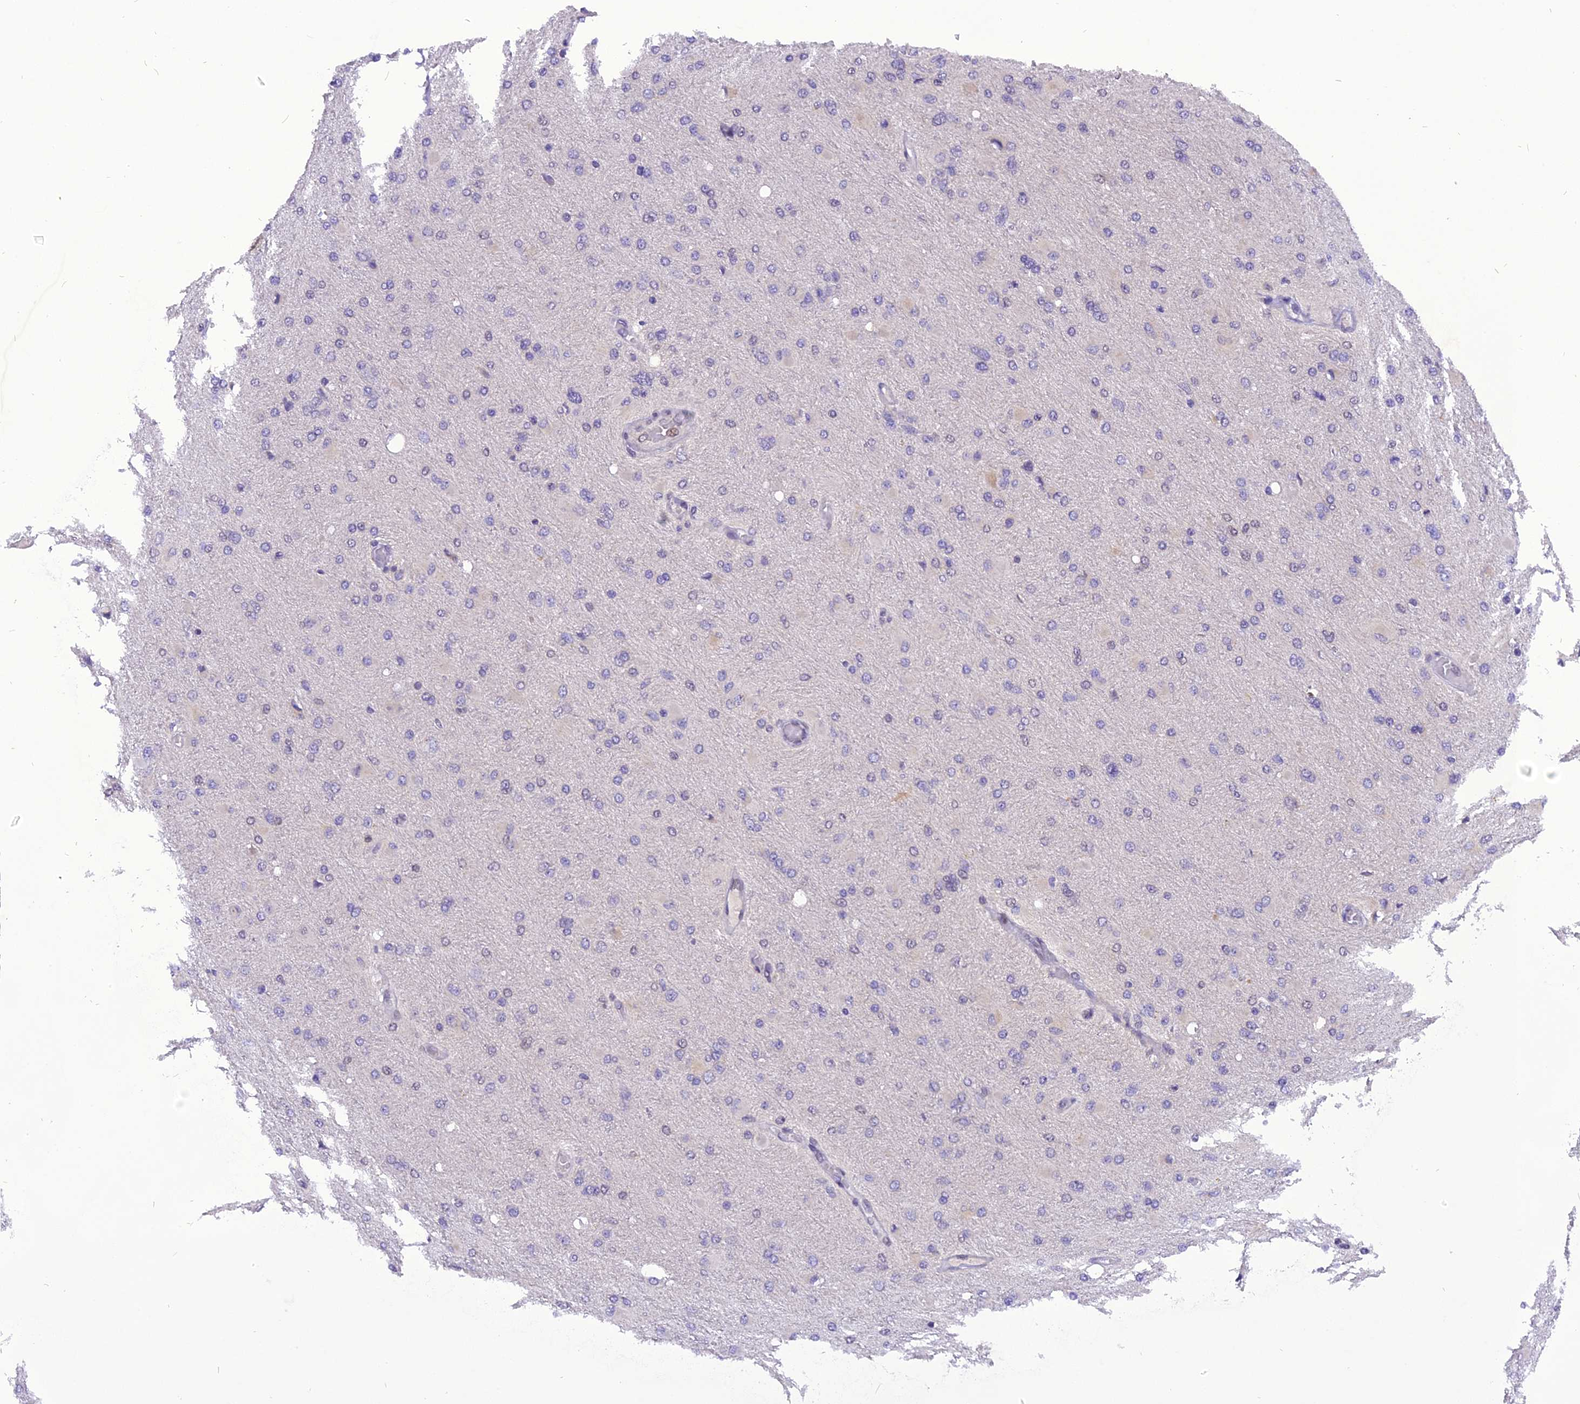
{"staining": {"intensity": "negative", "quantity": "none", "location": "none"}, "tissue": "glioma", "cell_type": "Tumor cells", "image_type": "cancer", "snomed": [{"axis": "morphology", "description": "Glioma, malignant, High grade"}, {"axis": "topography", "description": "Cerebral cortex"}], "caption": "Micrograph shows no protein staining in tumor cells of high-grade glioma (malignant) tissue.", "gene": "RABGGTA", "patient": {"sex": "female", "age": 36}}